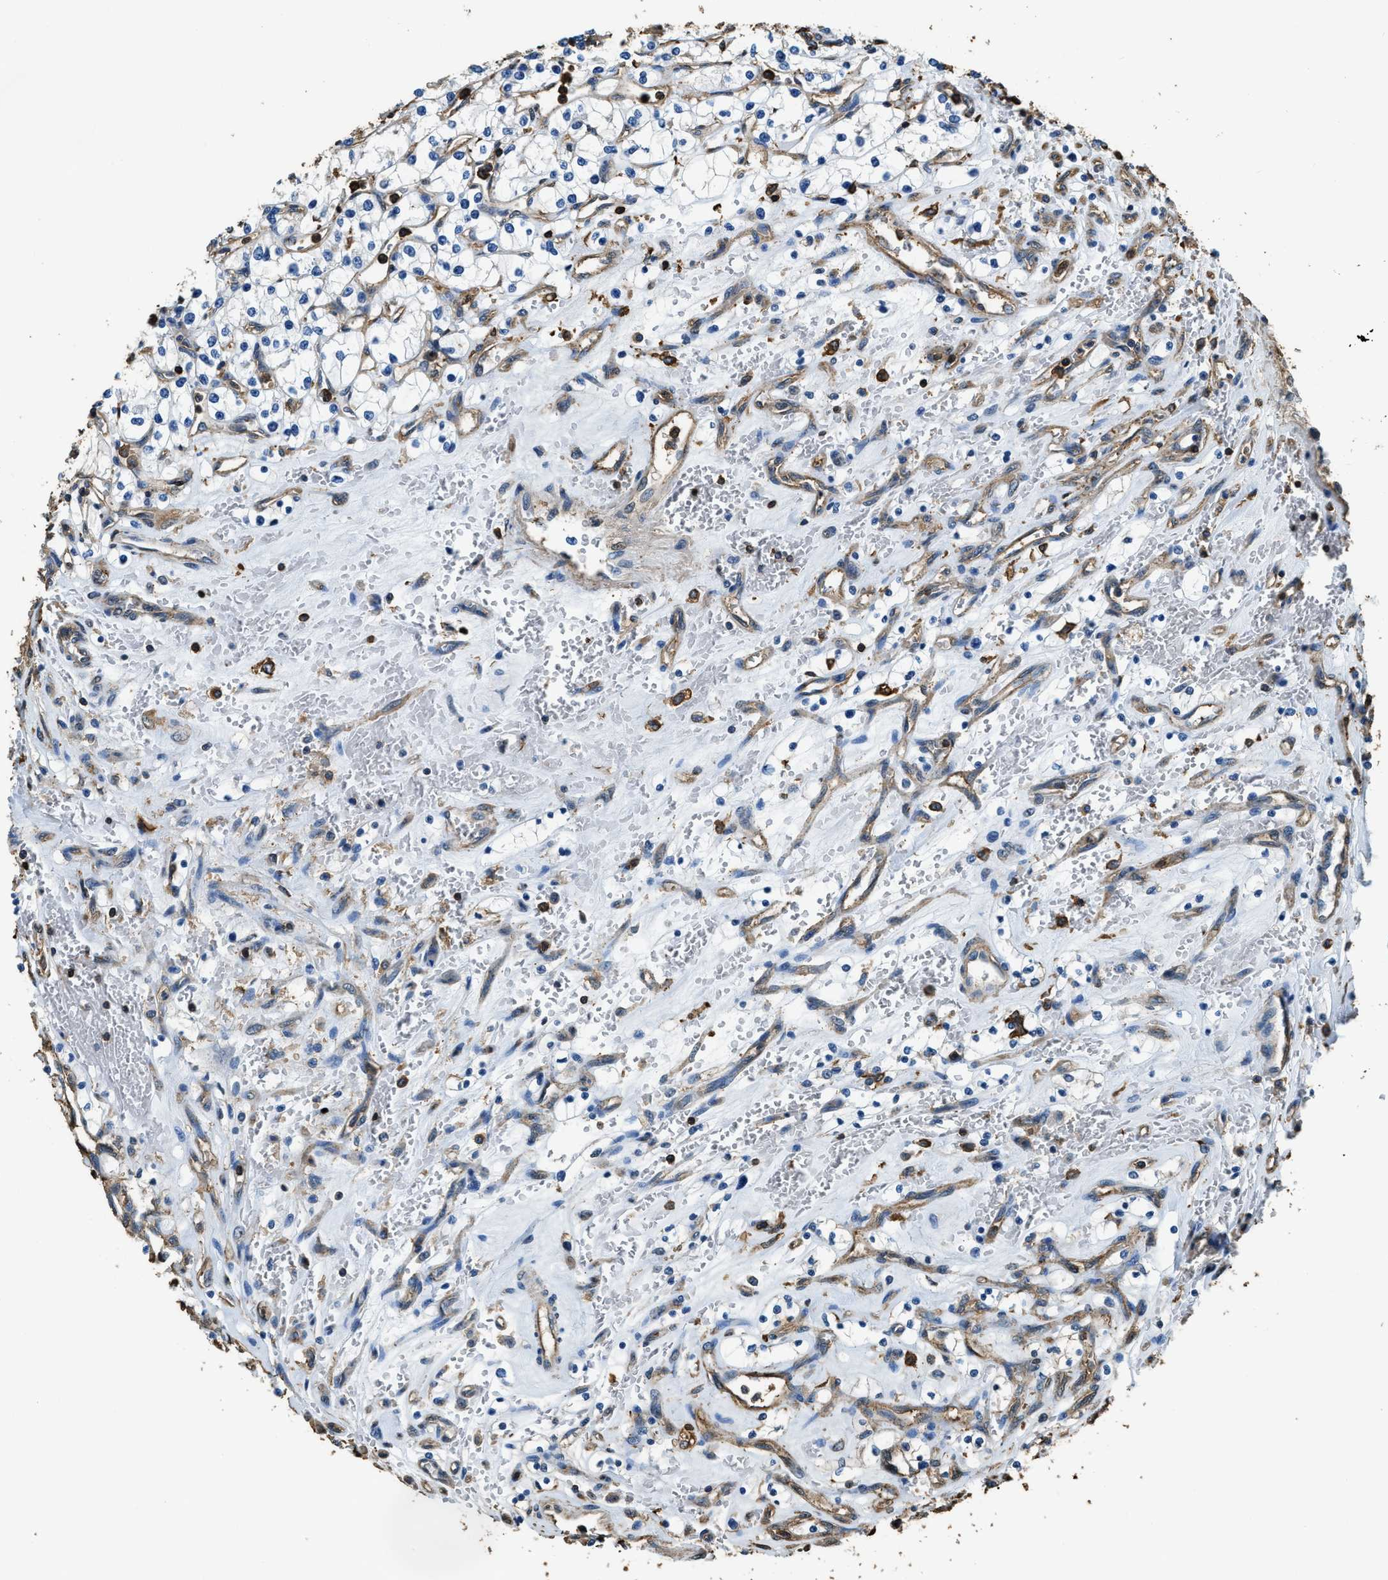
{"staining": {"intensity": "negative", "quantity": "none", "location": "none"}, "tissue": "renal cancer", "cell_type": "Tumor cells", "image_type": "cancer", "snomed": [{"axis": "morphology", "description": "Adenocarcinoma, NOS"}, {"axis": "topography", "description": "Kidney"}], "caption": "Protein analysis of renal cancer (adenocarcinoma) exhibits no significant expression in tumor cells.", "gene": "ACCS", "patient": {"sex": "female", "age": 69}}